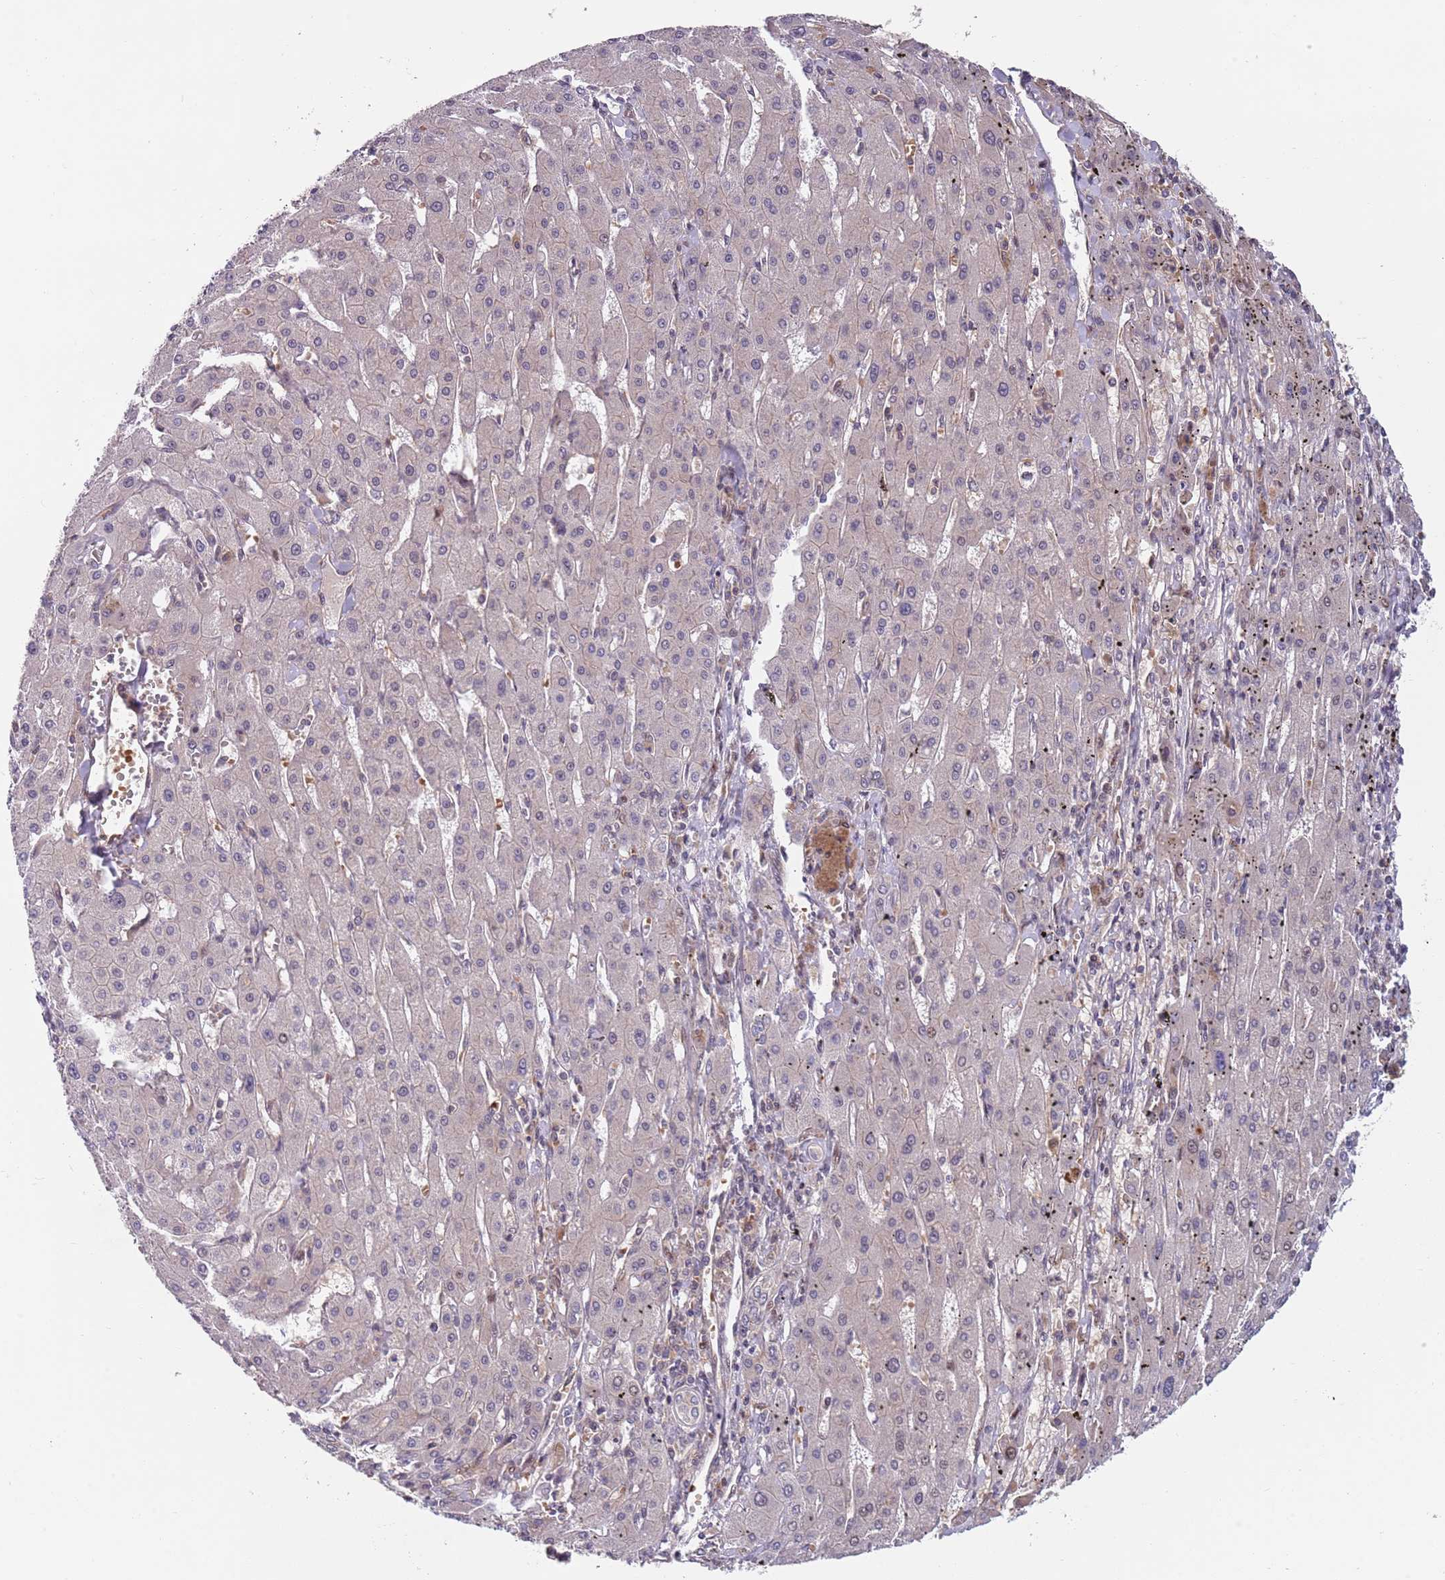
{"staining": {"intensity": "negative", "quantity": "none", "location": "none"}, "tissue": "liver cancer", "cell_type": "Tumor cells", "image_type": "cancer", "snomed": [{"axis": "morphology", "description": "Carcinoma, Hepatocellular, NOS"}, {"axis": "topography", "description": "Liver"}], "caption": "Immunohistochemical staining of human liver hepatocellular carcinoma demonstrates no significant positivity in tumor cells.", "gene": "GGA1", "patient": {"sex": "male", "age": 72}}